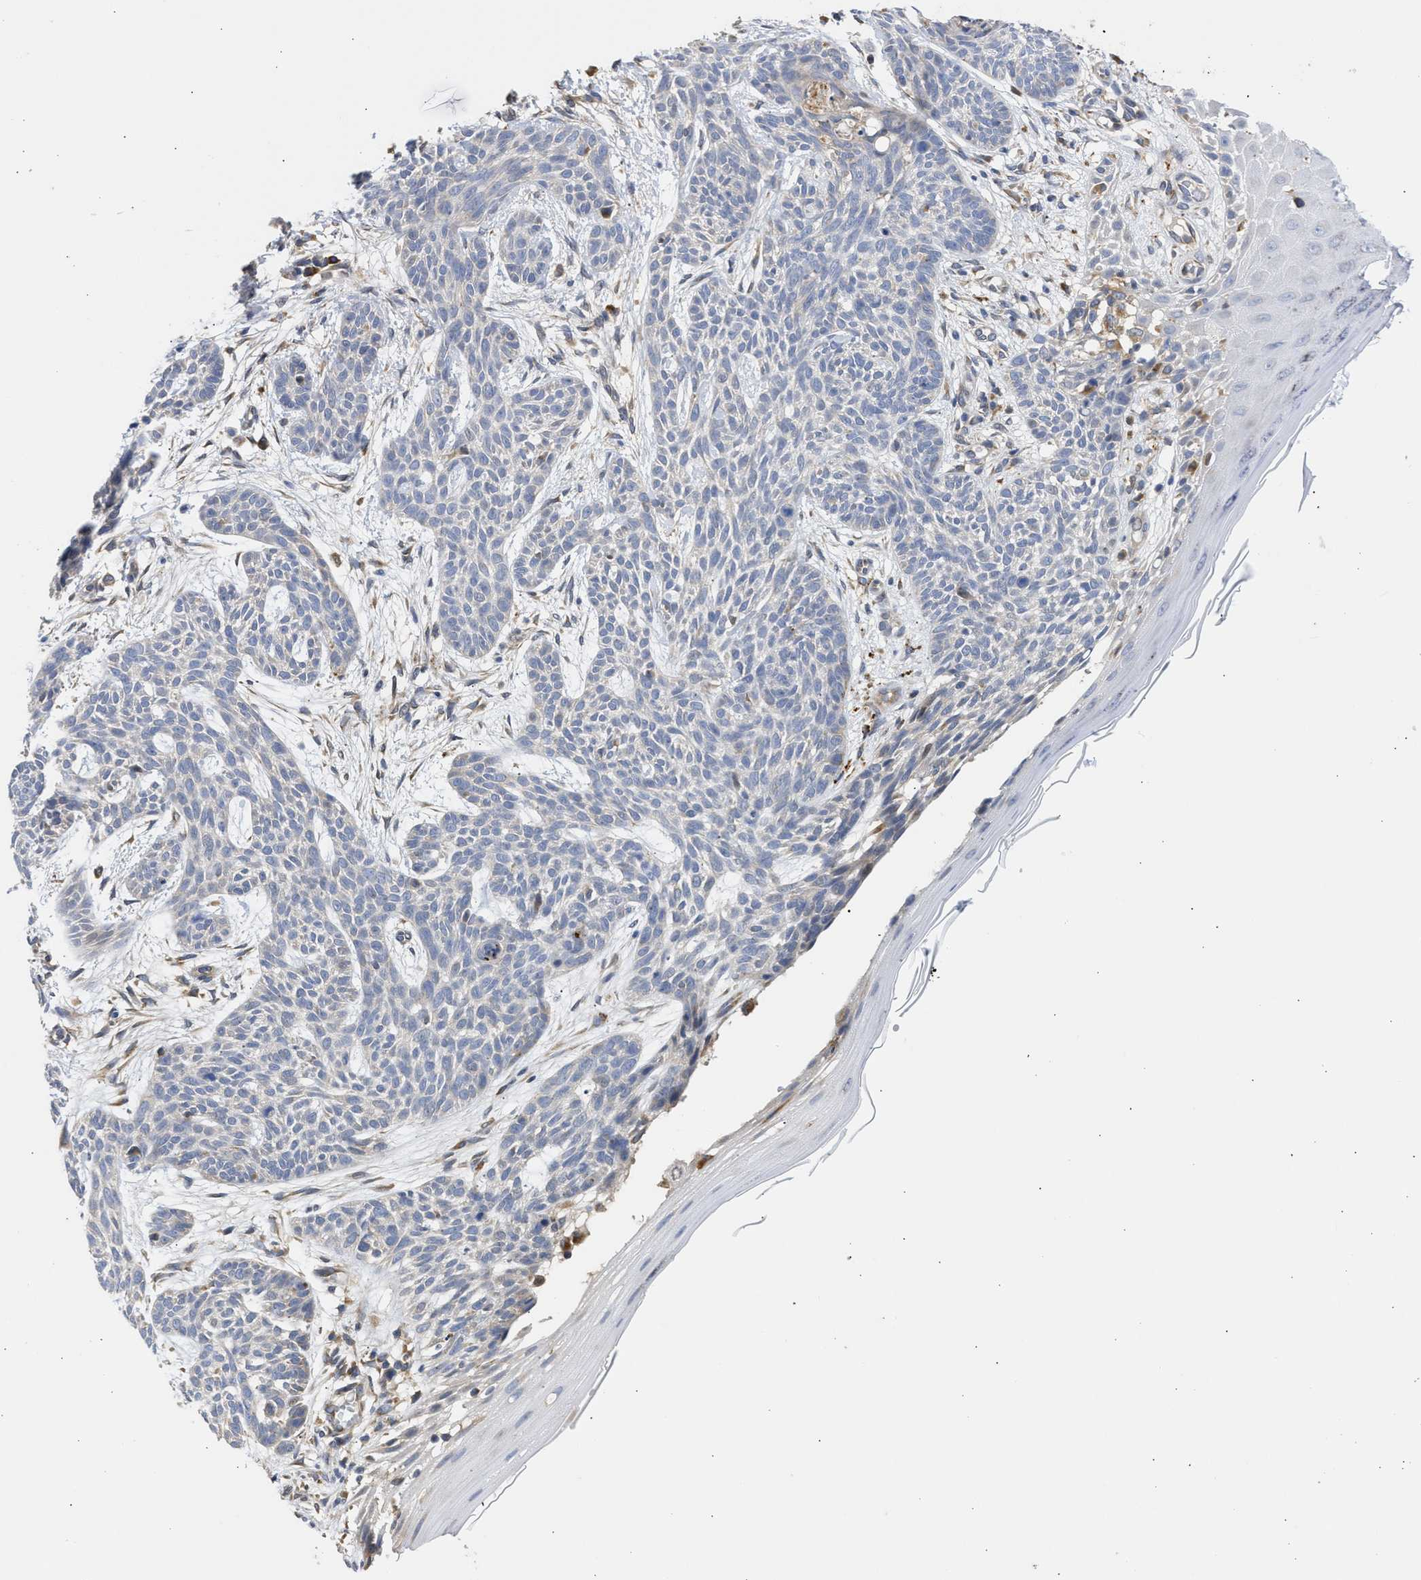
{"staining": {"intensity": "negative", "quantity": "none", "location": "none"}, "tissue": "skin cancer", "cell_type": "Tumor cells", "image_type": "cancer", "snomed": [{"axis": "morphology", "description": "Basal cell carcinoma"}, {"axis": "topography", "description": "Skin"}], "caption": "This image is of basal cell carcinoma (skin) stained with IHC to label a protein in brown with the nuclei are counter-stained blue. There is no staining in tumor cells. (DAB (3,3'-diaminobenzidine) immunohistochemistry with hematoxylin counter stain).", "gene": "TMED1", "patient": {"sex": "female", "age": 59}}